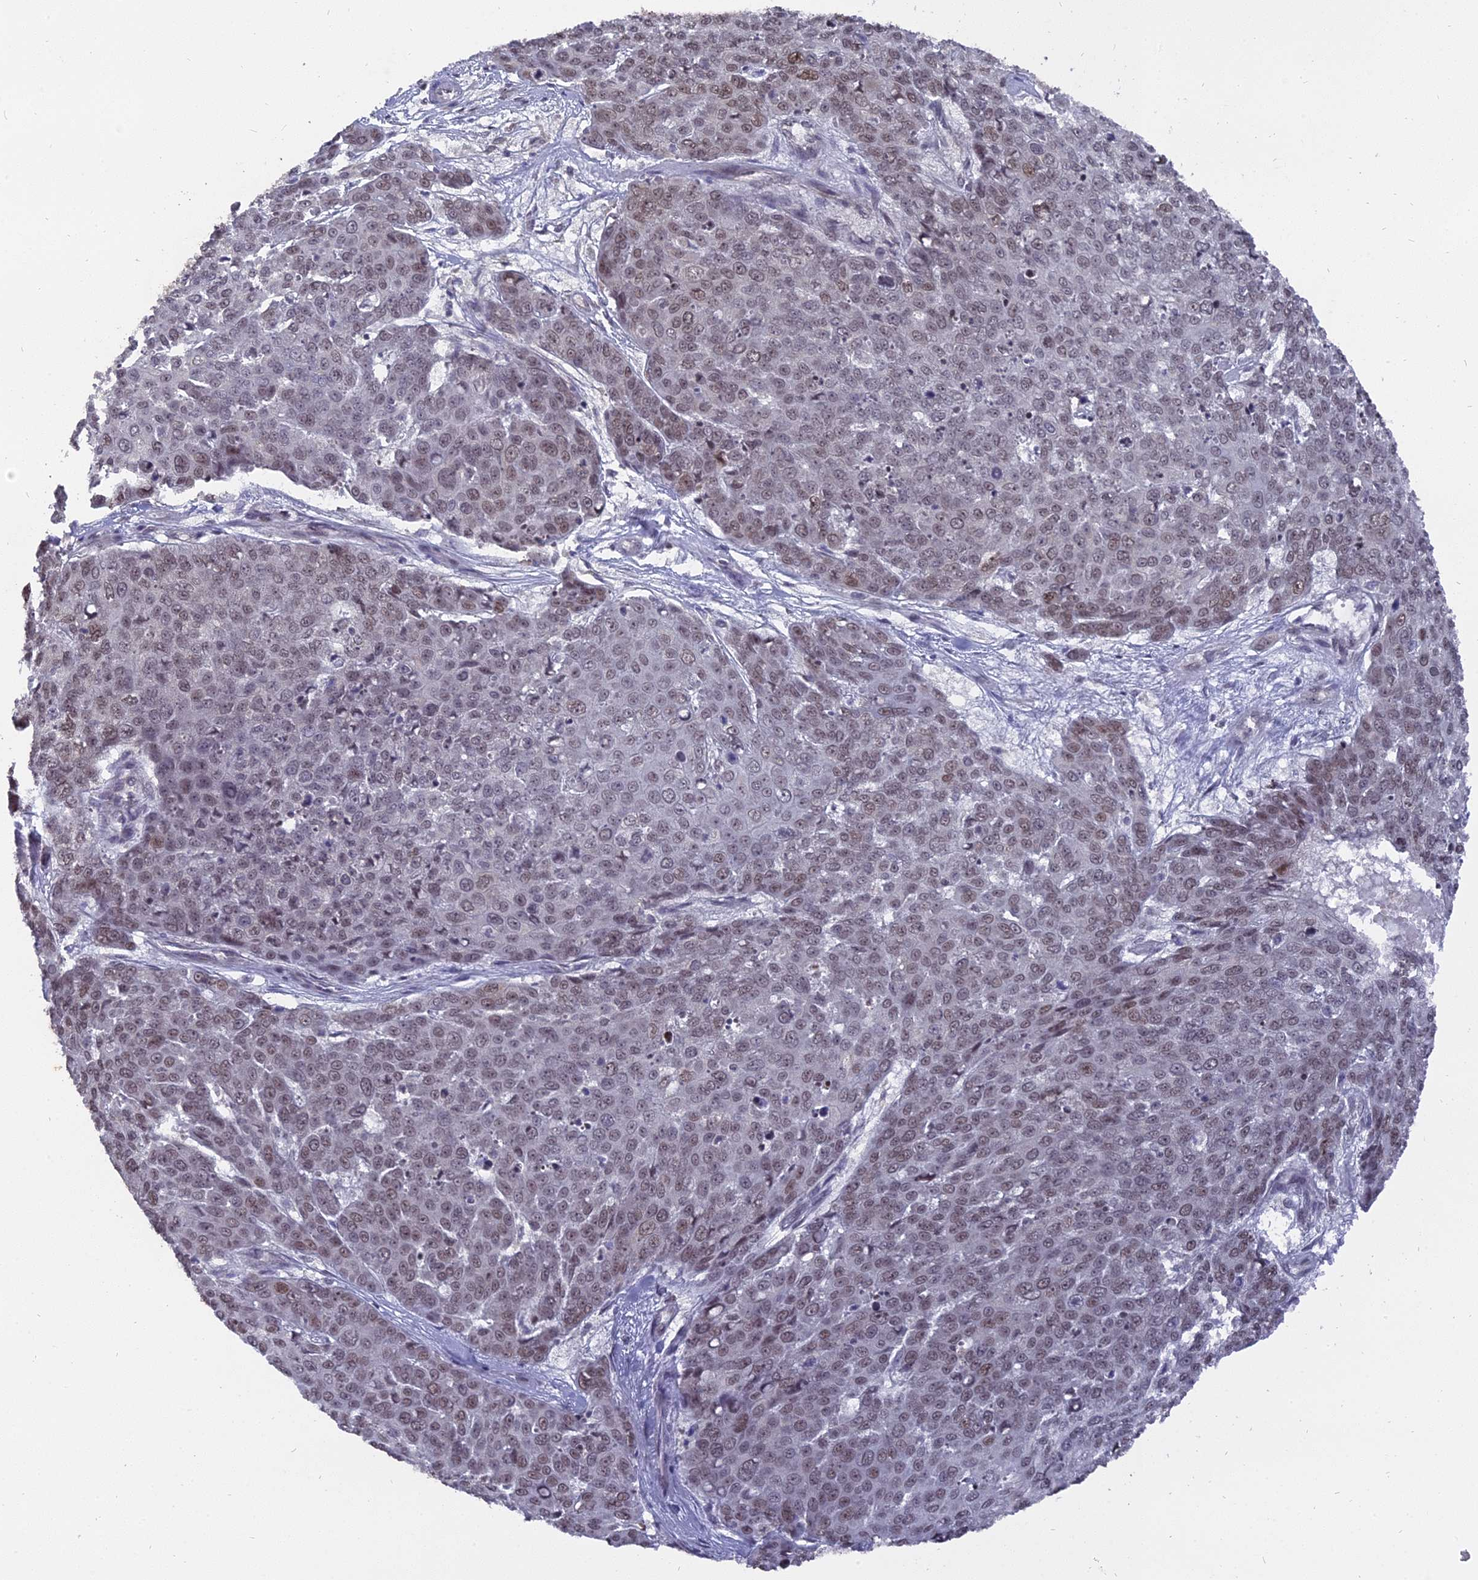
{"staining": {"intensity": "weak", "quantity": "25%-75%", "location": "nuclear"}, "tissue": "skin cancer", "cell_type": "Tumor cells", "image_type": "cancer", "snomed": [{"axis": "morphology", "description": "Squamous cell carcinoma, NOS"}, {"axis": "topography", "description": "Skin"}], "caption": "Skin cancer (squamous cell carcinoma) stained with DAB (3,3'-diaminobenzidine) IHC shows low levels of weak nuclear staining in about 25%-75% of tumor cells. (IHC, brightfield microscopy, high magnification).", "gene": "NR1H3", "patient": {"sex": "male", "age": 71}}